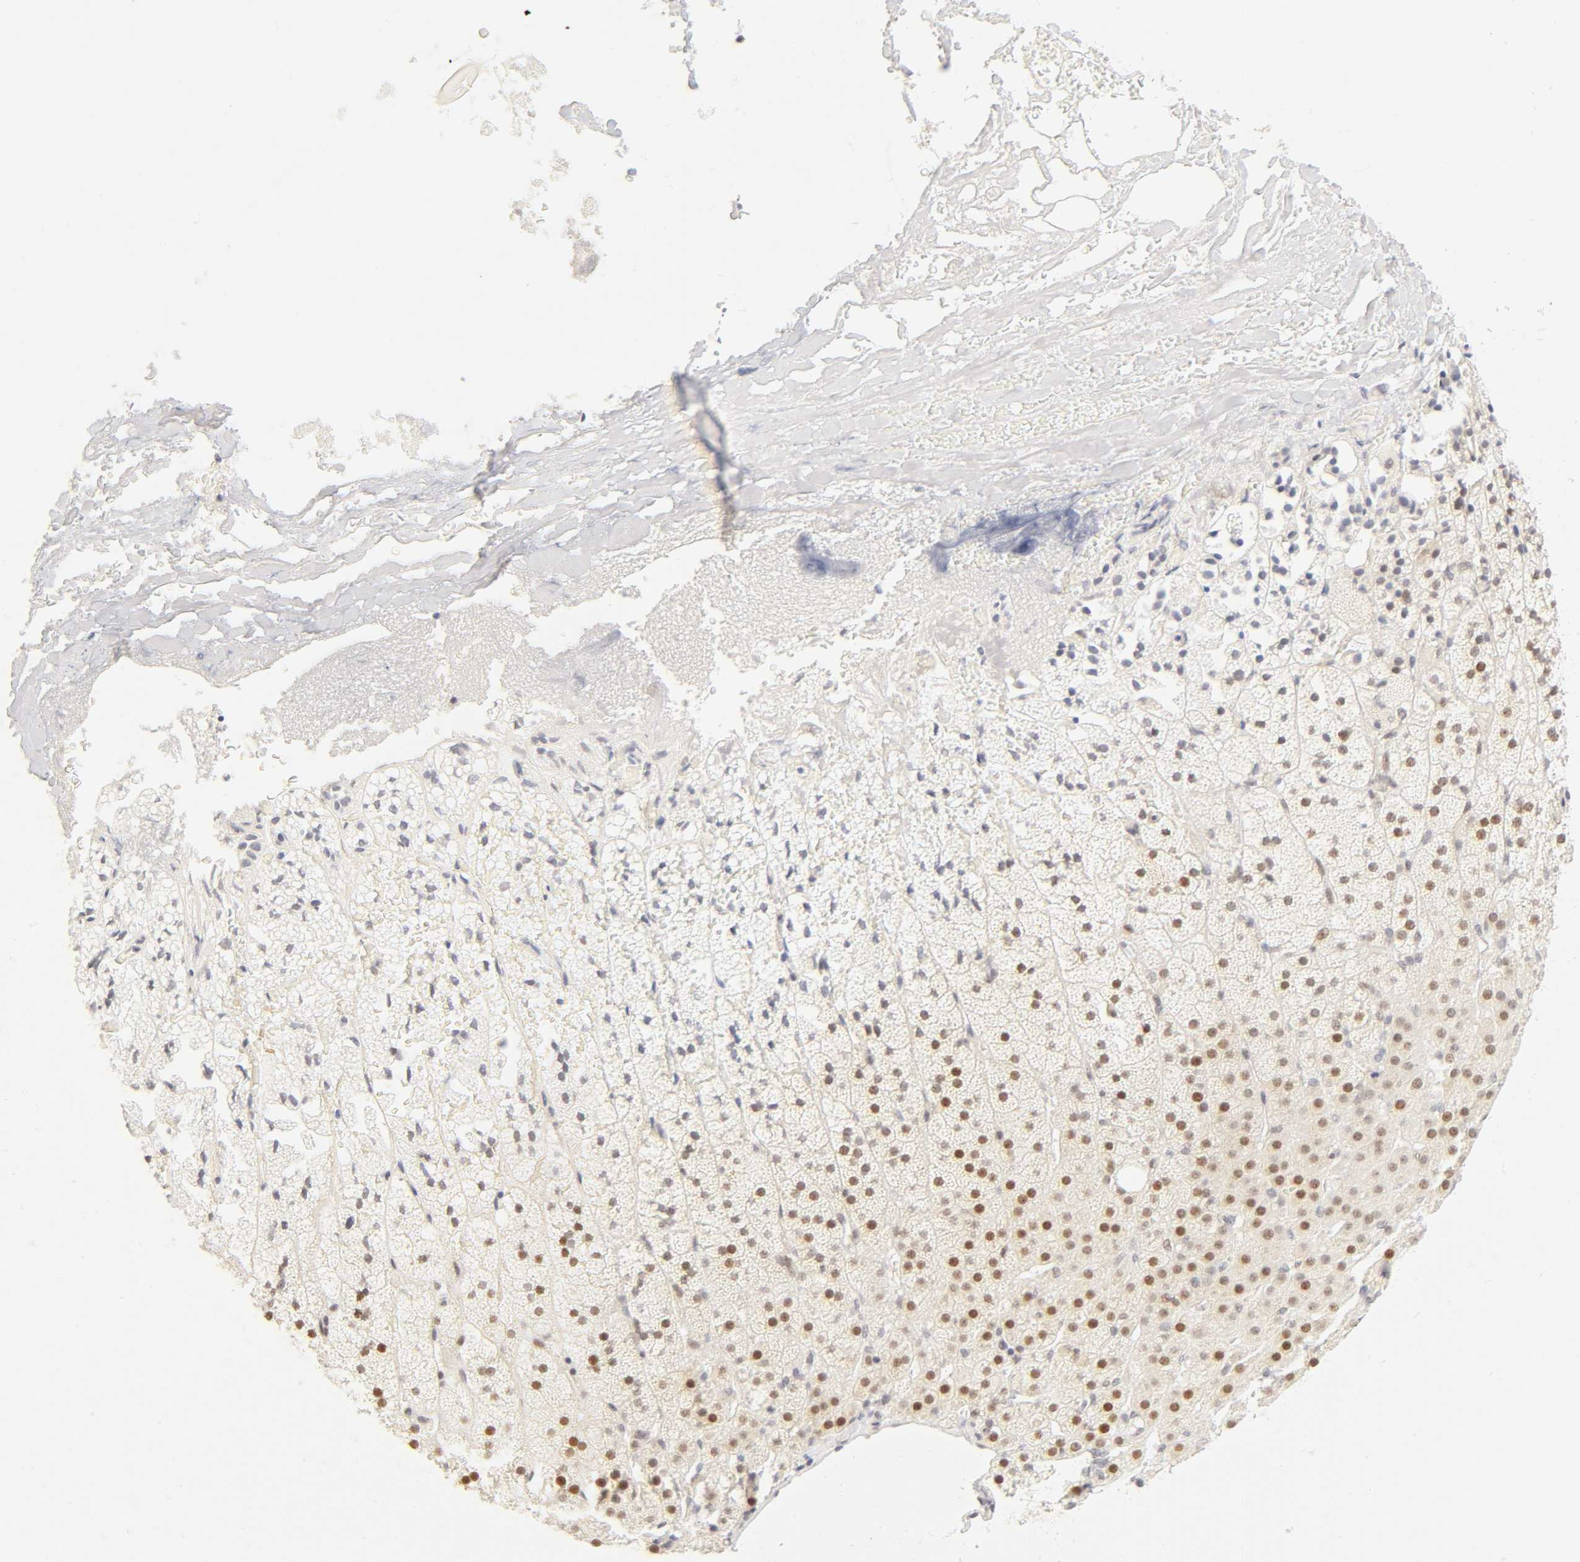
{"staining": {"intensity": "moderate", "quantity": ">75%", "location": "nuclear"}, "tissue": "adrenal gland", "cell_type": "Glandular cells", "image_type": "normal", "snomed": [{"axis": "morphology", "description": "Normal tissue, NOS"}, {"axis": "topography", "description": "Adrenal gland"}], "caption": "This photomicrograph shows IHC staining of normal human adrenal gland, with medium moderate nuclear positivity in about >75% of glandular cells.", "gene": "MNAT1", "patient": {"sex": "male", "age": 35}}